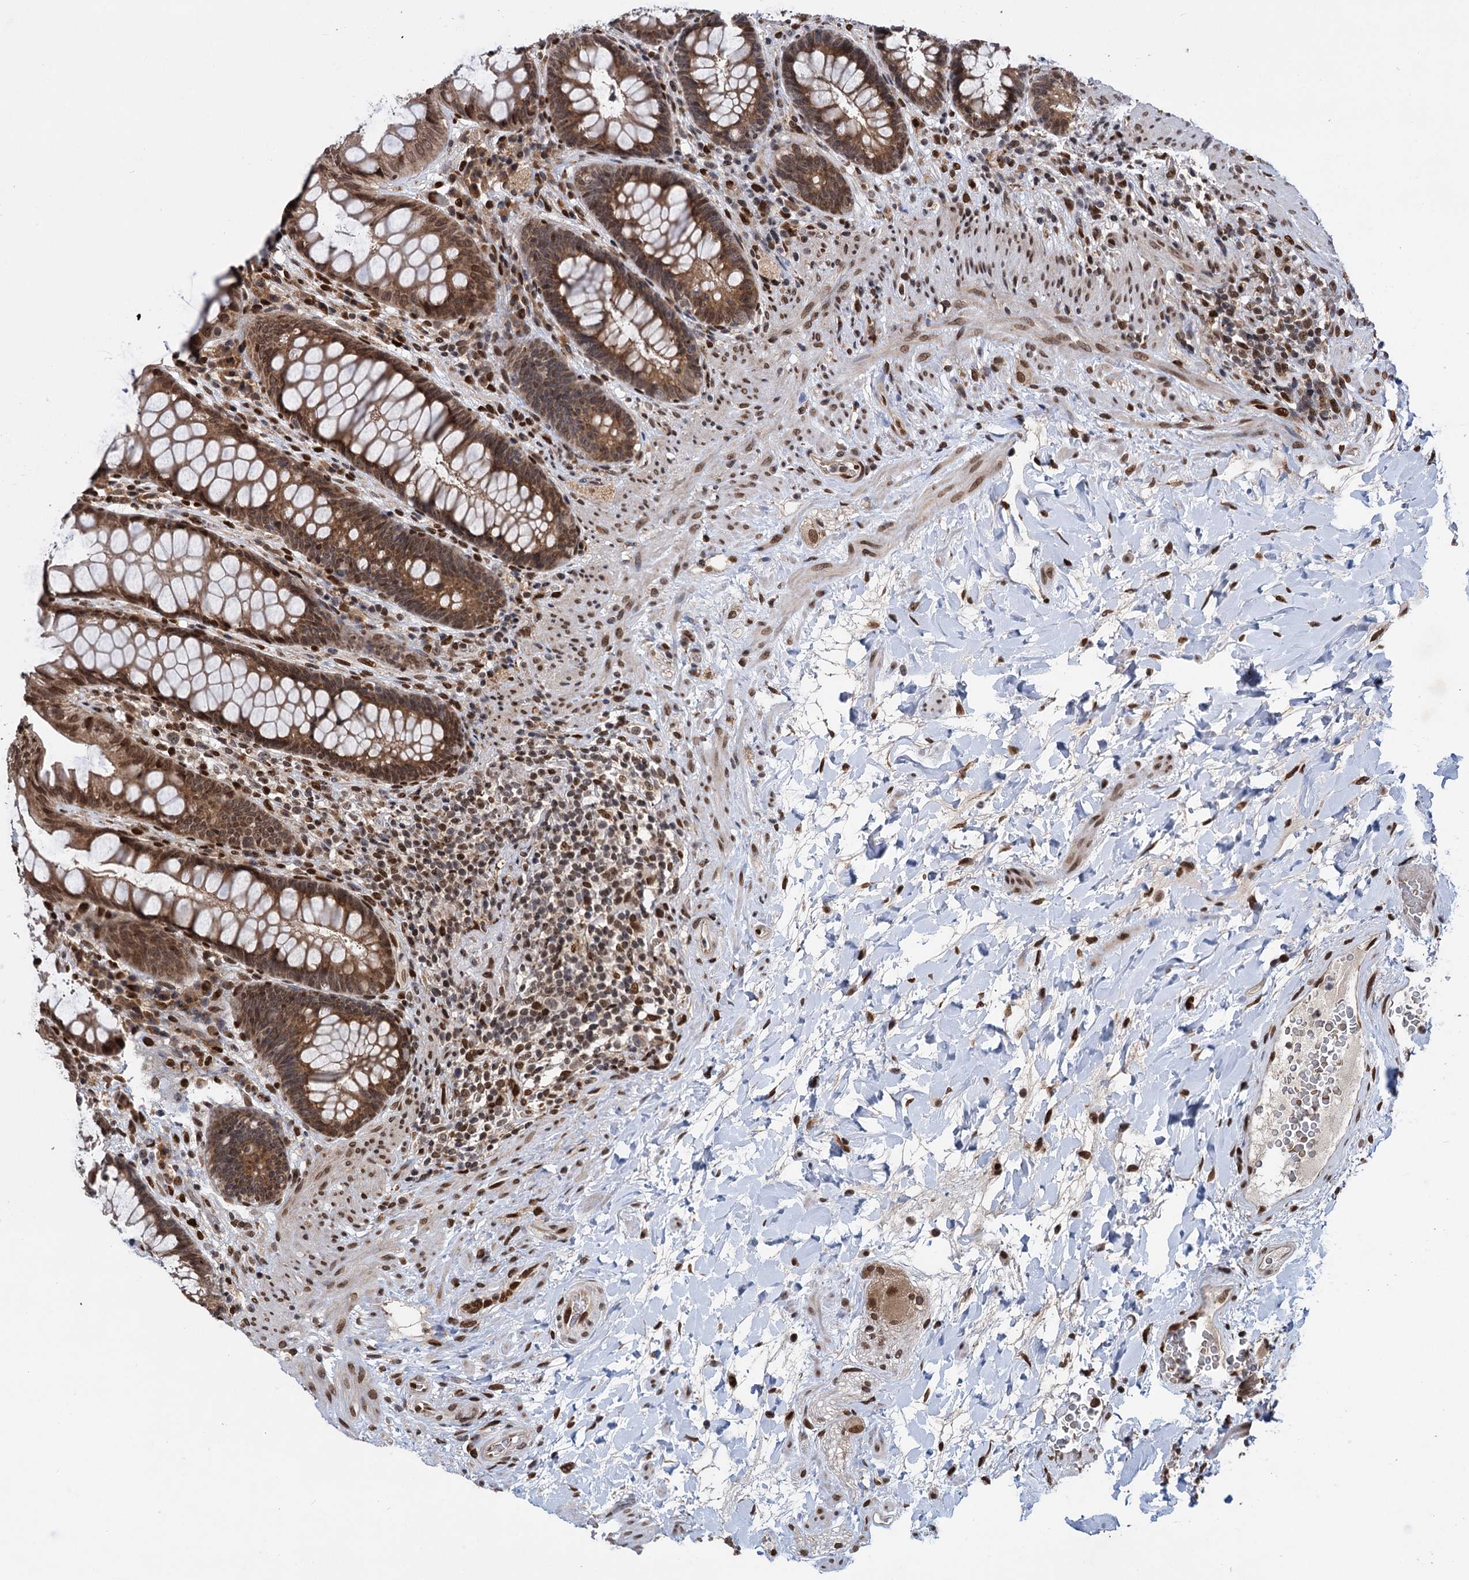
{"staining": {"intensity": "moderate", "quantity": ">75%", "location": "cytoplasmic/membranous,nuclear"}, "tissue": "rectum", "cell_type": "Glandular cells", "image_type": "normal", "snomed": [{"axis": "morphology", "description": "Normal tissue, NOS"}, {"axis": "topography", "description": "Rectum"}], "caption": "Immunohistochemical staining of benign human rectum displays >75% levels of moderate cytoplasmic/membranous,nuclear protein staining in about >75% of glandular cells. (IHC, brightfield microscopy, high magnification).", "gene": "MESD", "patient": {"sex": "female", "age": 46}}